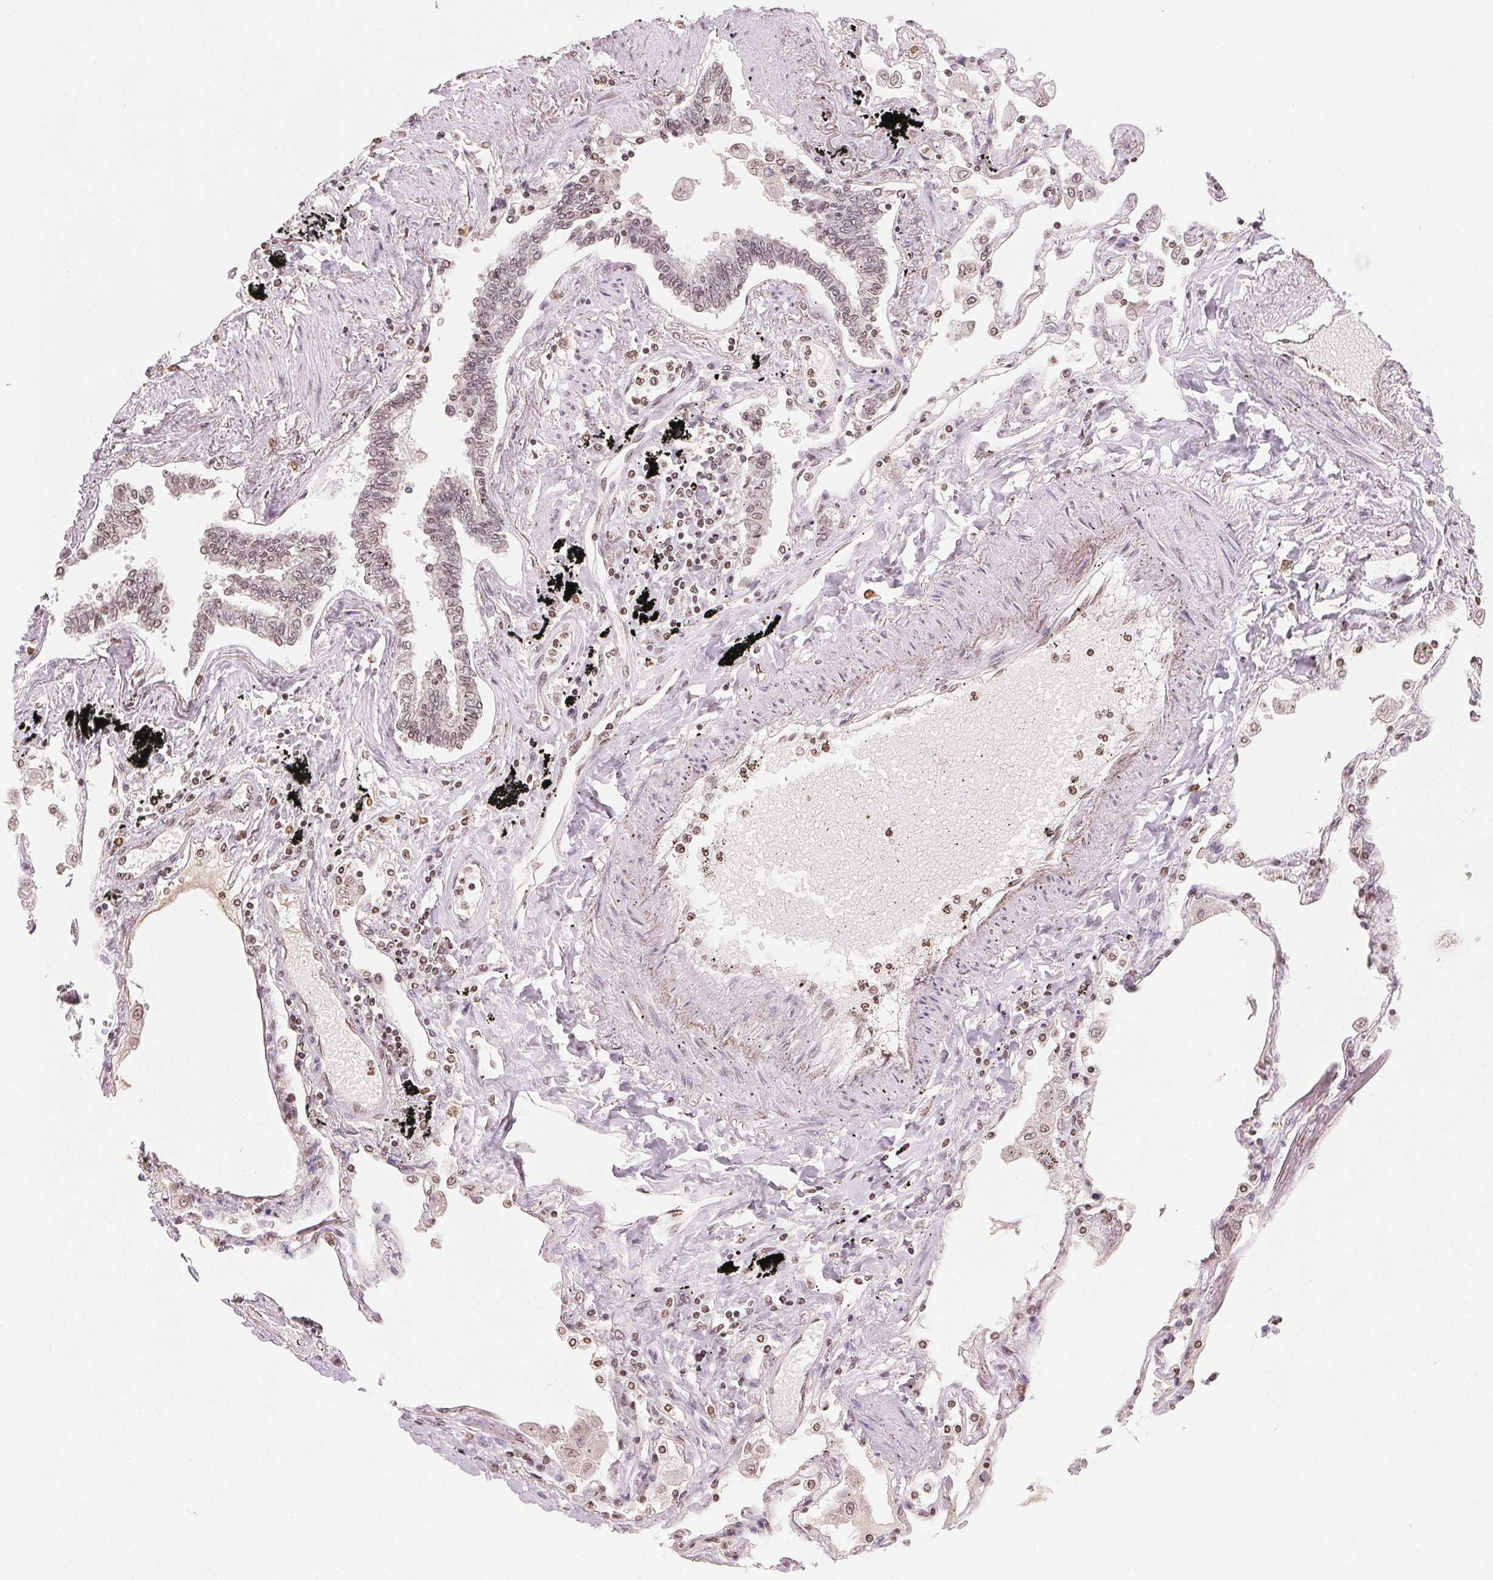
{"staining": {"intensity": "moderate", "quantity": ">75%", "location": "nuclear"}, "tissue": "lung", "cell_type": "Alveolar cells", "image_type": "normal", "snomed": [{"axis": "morphology", "description": "Normal tissue, NOS"}, {"axis": "morphology", "description": "Adenocarcinoma, NOS"}, {"axis": "topography", "description": "Cartilage tissue"}, {"axis": "topography", "description": "Lung"}], "caption": "Protein staining demonstrates moderate nuclear expression in about >75% of alveolar cells in unremarkable lung.", "gene": "TBP", "patient": {"sex": "female", "age": 67}}